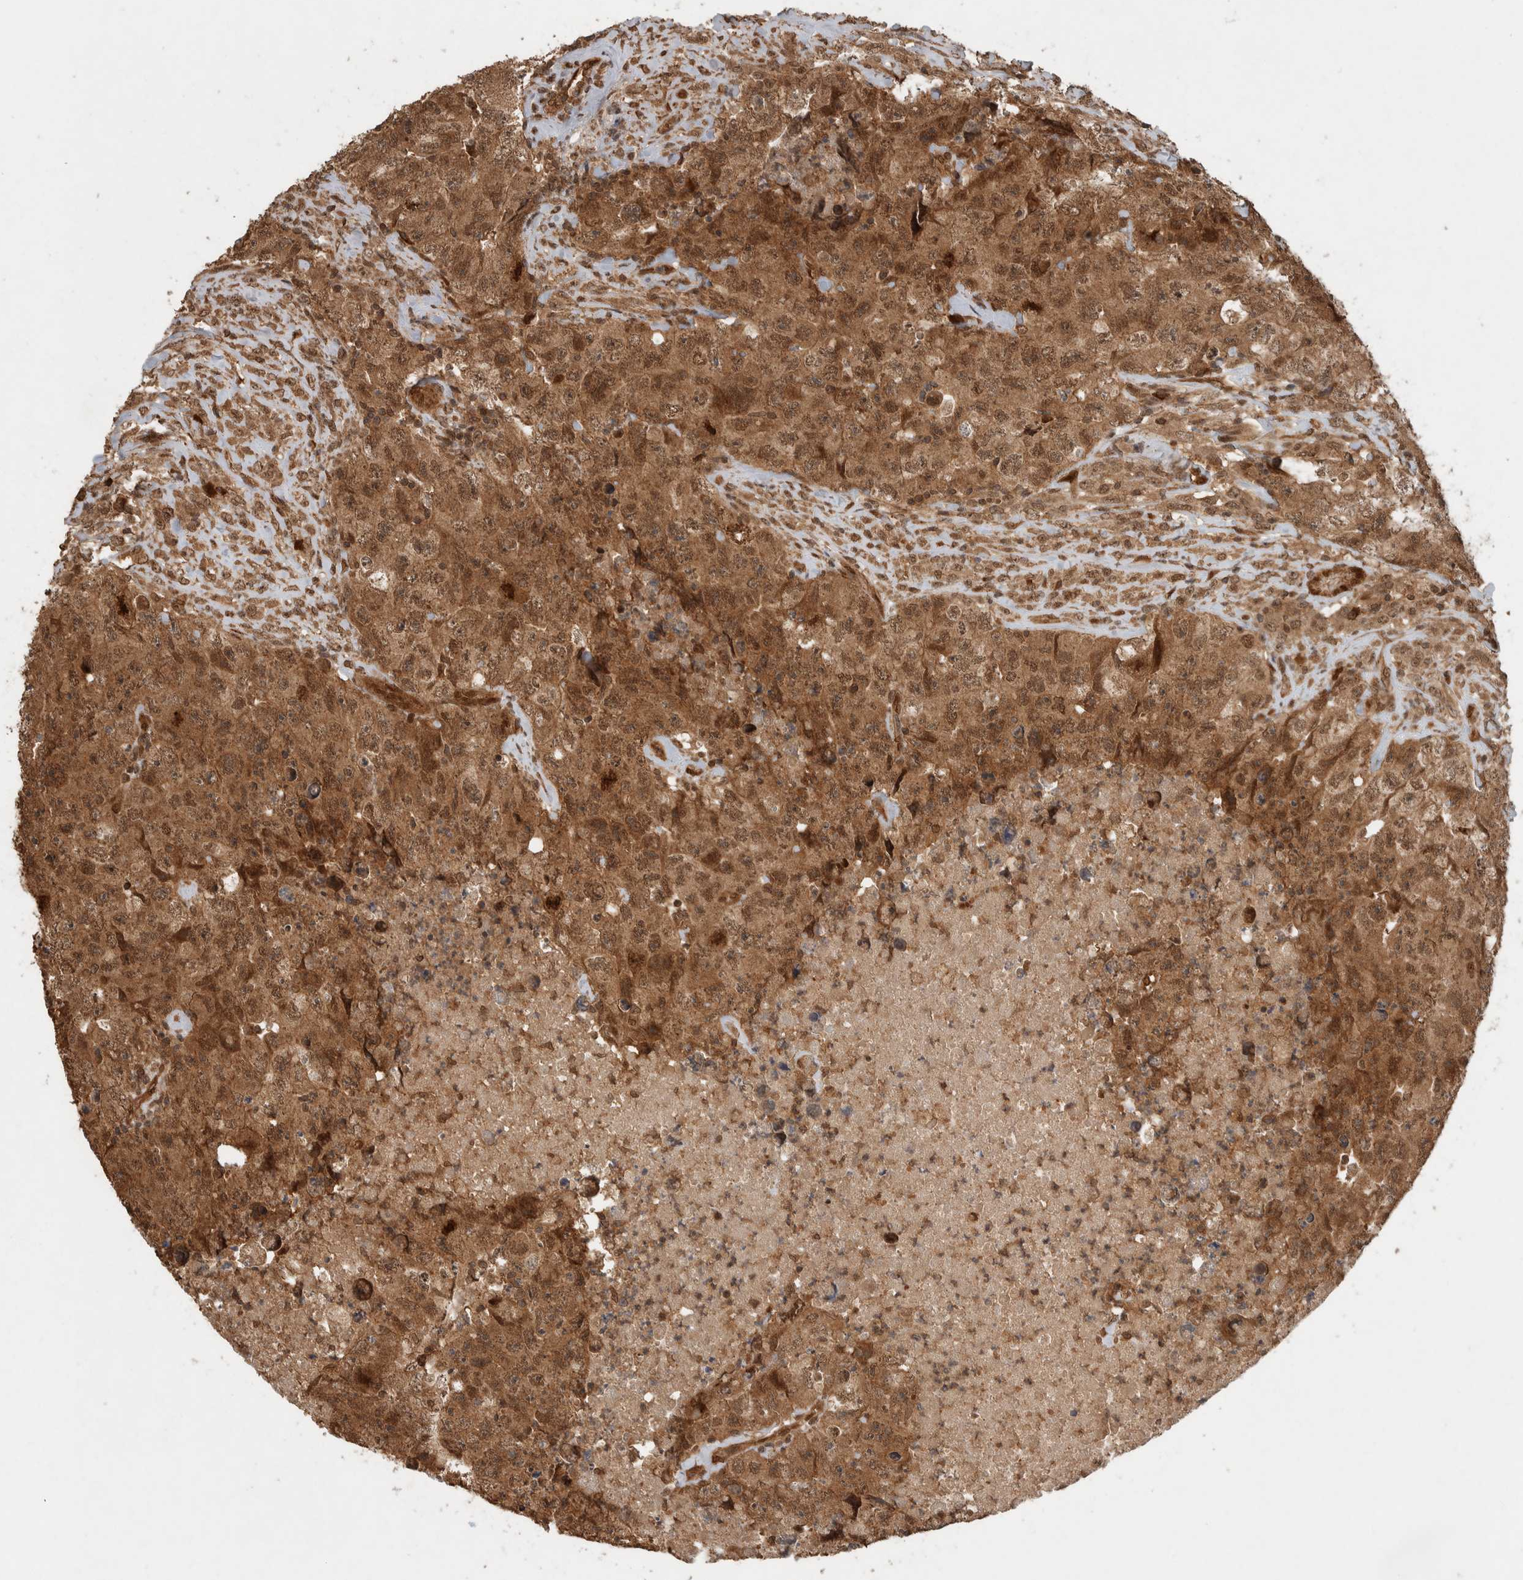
{"staining": {"intensity": "moderate", "quantity": ">75%", "location": "cytoplasmic/membranous,nuclear"}, "tissue": "testis cancer", "cell_type": "Tumor cells", "image_type": "cancer", "snomed": [{"axis": "morphology", "description": "Carcinoma, Embryonal, NOS"}, {"axis": "topography", "description": "Testis"}], "caption": "A brown stain shows moderate cytoplasmic/membranous and nuclear positivity of a protein in embryonal carcinoma (testis) tumor cells. (Brightfield microscopy of DAB IHC at high magnification).", "gene": "CNTROB", "patient": {"sex": "male", "age": 32}}